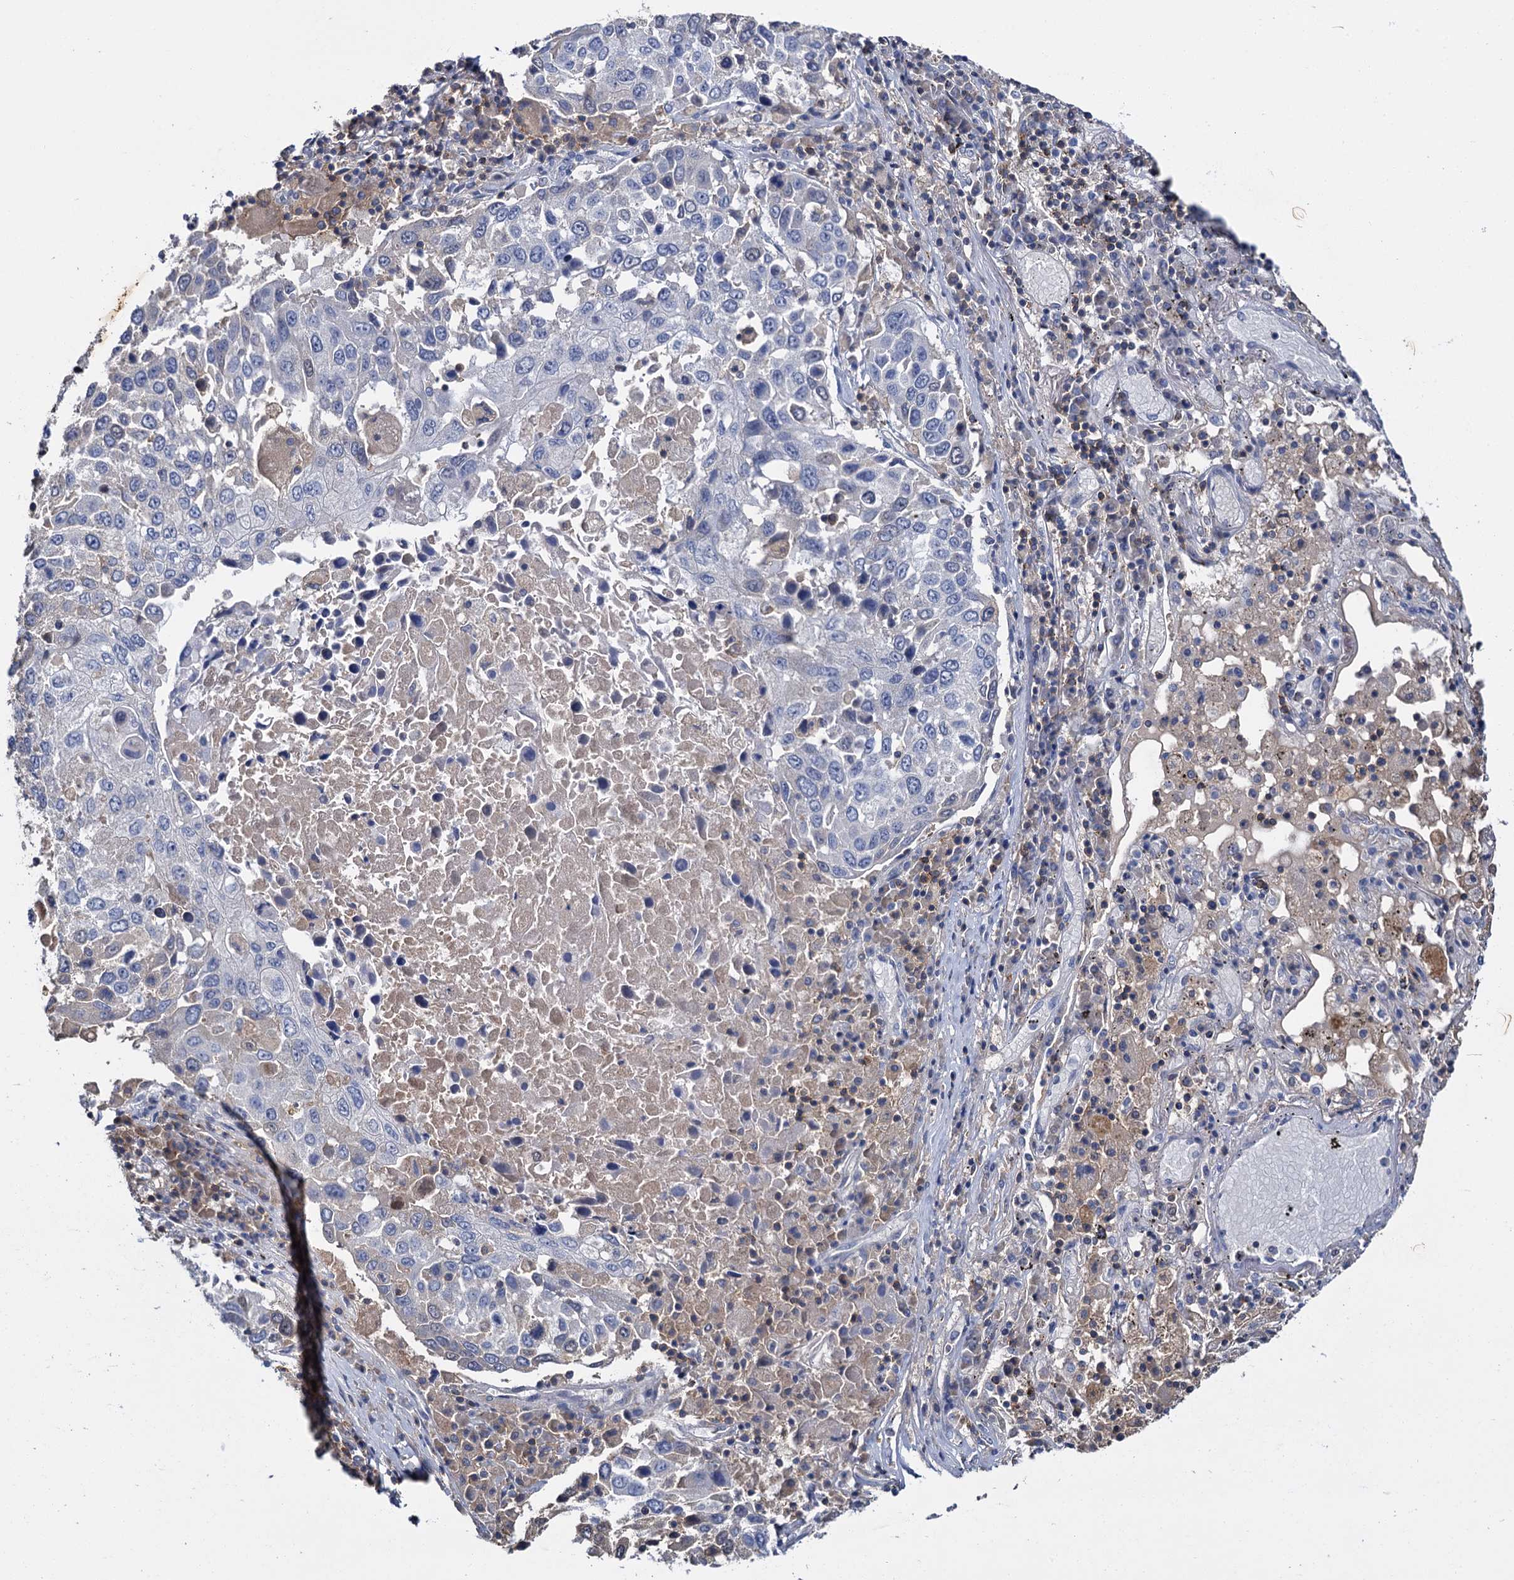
{"staining": {"intensity": "negative", "quantity": "none", "location": "none"}, "tissue": "lung cancer", "cell_type": "Tumor cells", "image_type": "cancer", "snomed": [{"axis": "morphology", "description": "Squamous cell carcinoma, NOS"}, {"axis": "topography", "description": "Lung"}], "caption": "There is no significant expression in tumor cells of lung cancer.", "gene": "FGFR2", "patient": {"sex": "male", "age": 65}}